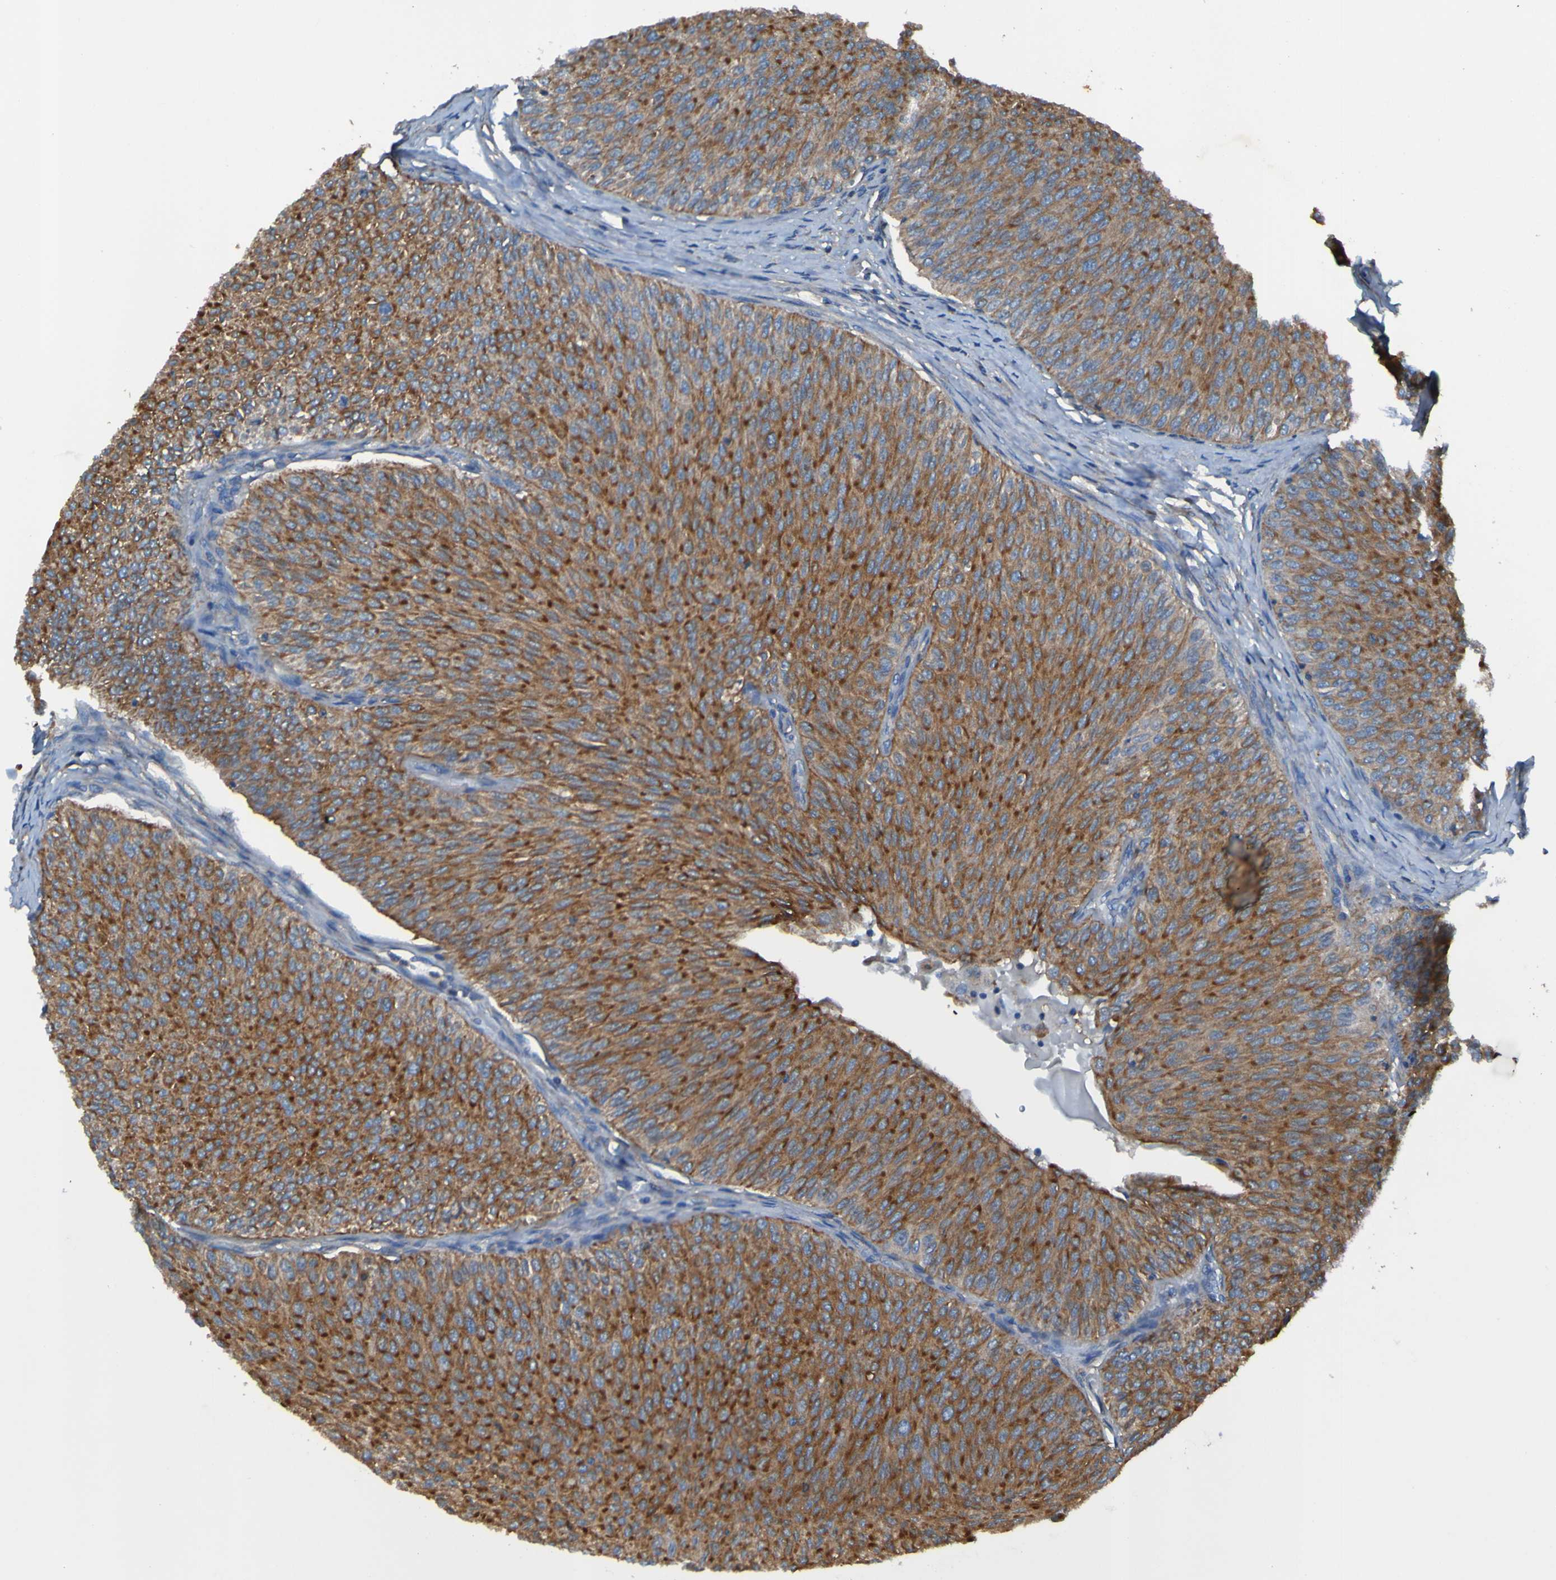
{"staining": {"intensity": "strong", "quantity": ">75%", "location": "cytoplasmic/membranous"}, "tissue": "urothelial cancer", "cell_type": "Tumor cells", "image_type": "cancer", "snomed": [{"axis": "morphology", "description": "Urothelial carcinoma, Low grade"}, {"axis": "topography", "description": "Urinary bladder"}], "caption": "Protein expression analysis of human urothelial cancer reveals strong cytoplasmic/membranous expression in about >75% of tumor cells.", "gene": "RAB5B", "patient": {"sex": "male", "age": 78}}